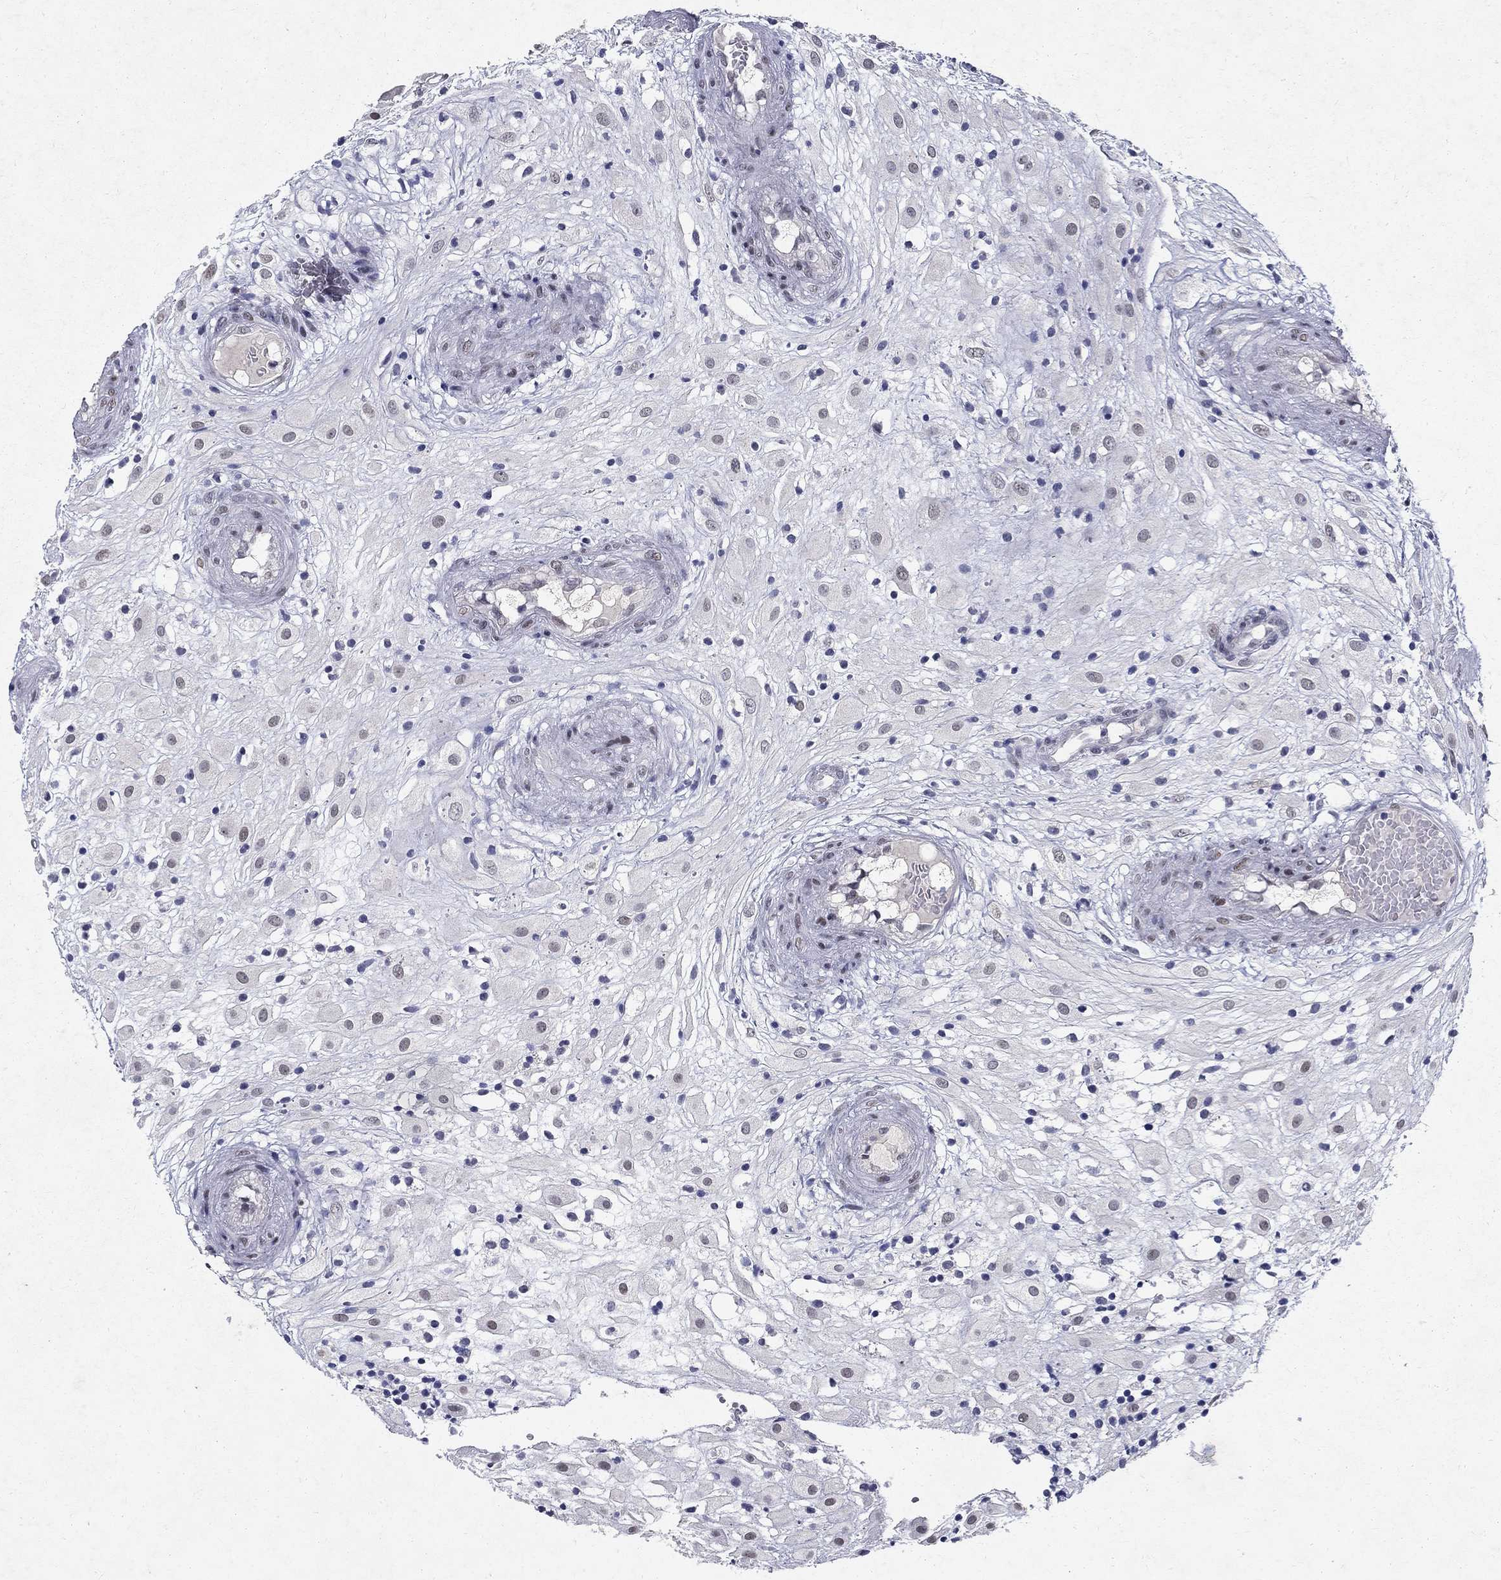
{"staining": {"intensity": "weak", "quantity": "<25%", "location": "nuclear"}, "tissue": "placenta", "cell_type": "Decidual cells", "image_type": "normal", "snomed": [{"axis": "morphology", "description": "Normal tissue, NOS"}, {"axis": "topography", "description": "Placenta"}], "caption": "Immunohistochemistry histopathology image of normal placenta: placenta stained with DAB (3,3'-diaminobenzidine) shows no significant protein staining in decidual cells.", "gene": "RBFOX1", "patient": {"sex": "female", "age": 24}}